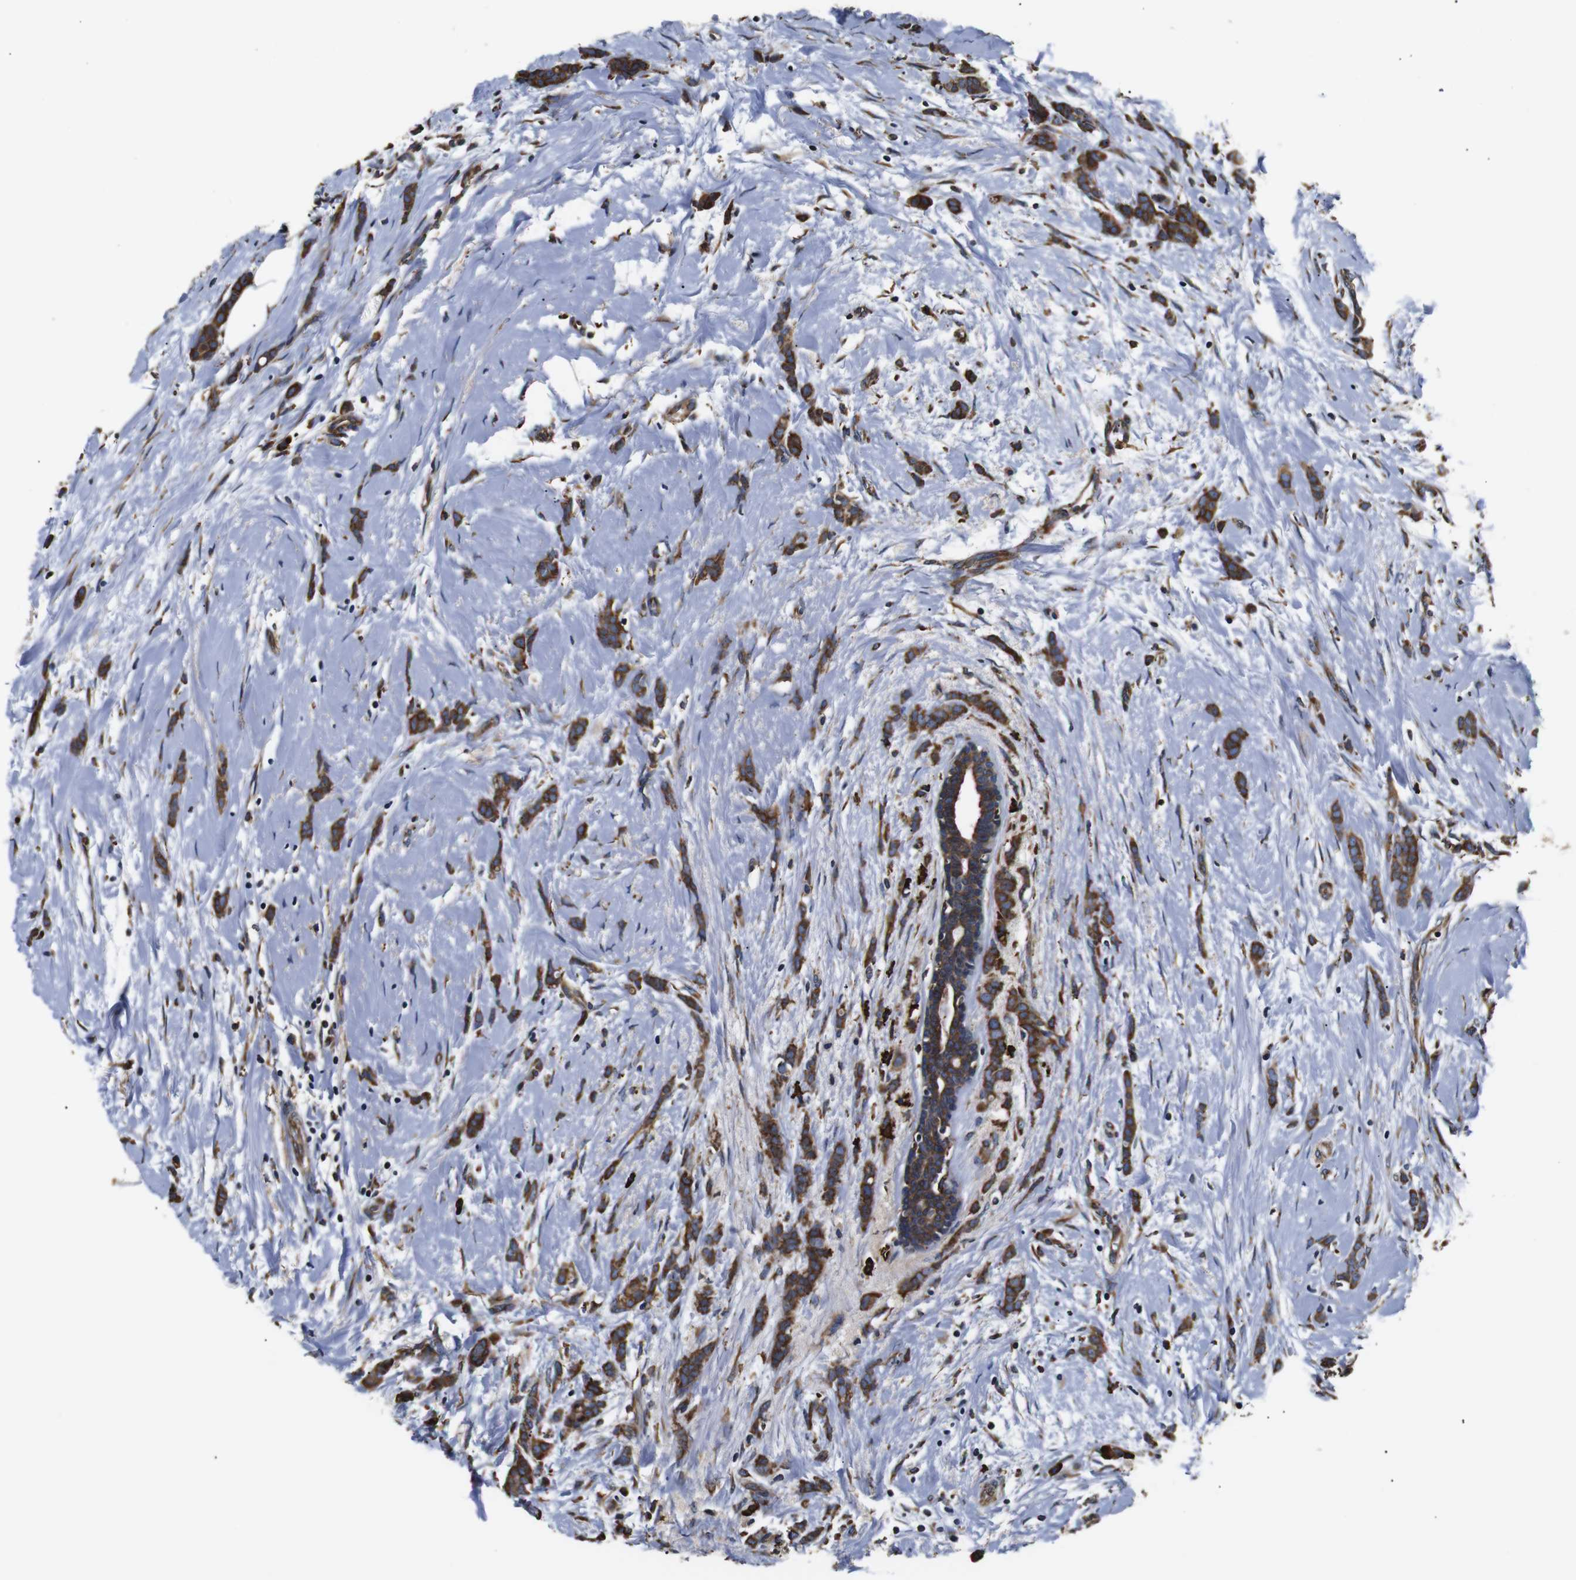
{"staining": {"intensity": "moderate", "quantity": ">75%", "location": "cytoplasmic/membranous"}, "tissue": "breast cancer", "cell_type": "Tumor cells", "image_type": "cancer", "snomed": [{"axis": "morphology", "description": "Lobular carcinoma, in situ"}, {"axis": "morphology", "description": "Lobular carcinoma"}, {"axis": "topography", "description": "Breast"}], "caption": "A micrograph of human breast cancer stained for a protein demonstrates moderate cytoplasmic/membranous brown staining in tumor cells.", "gene": "HHIP", "patient": {"sex": "female", "age": 41}}